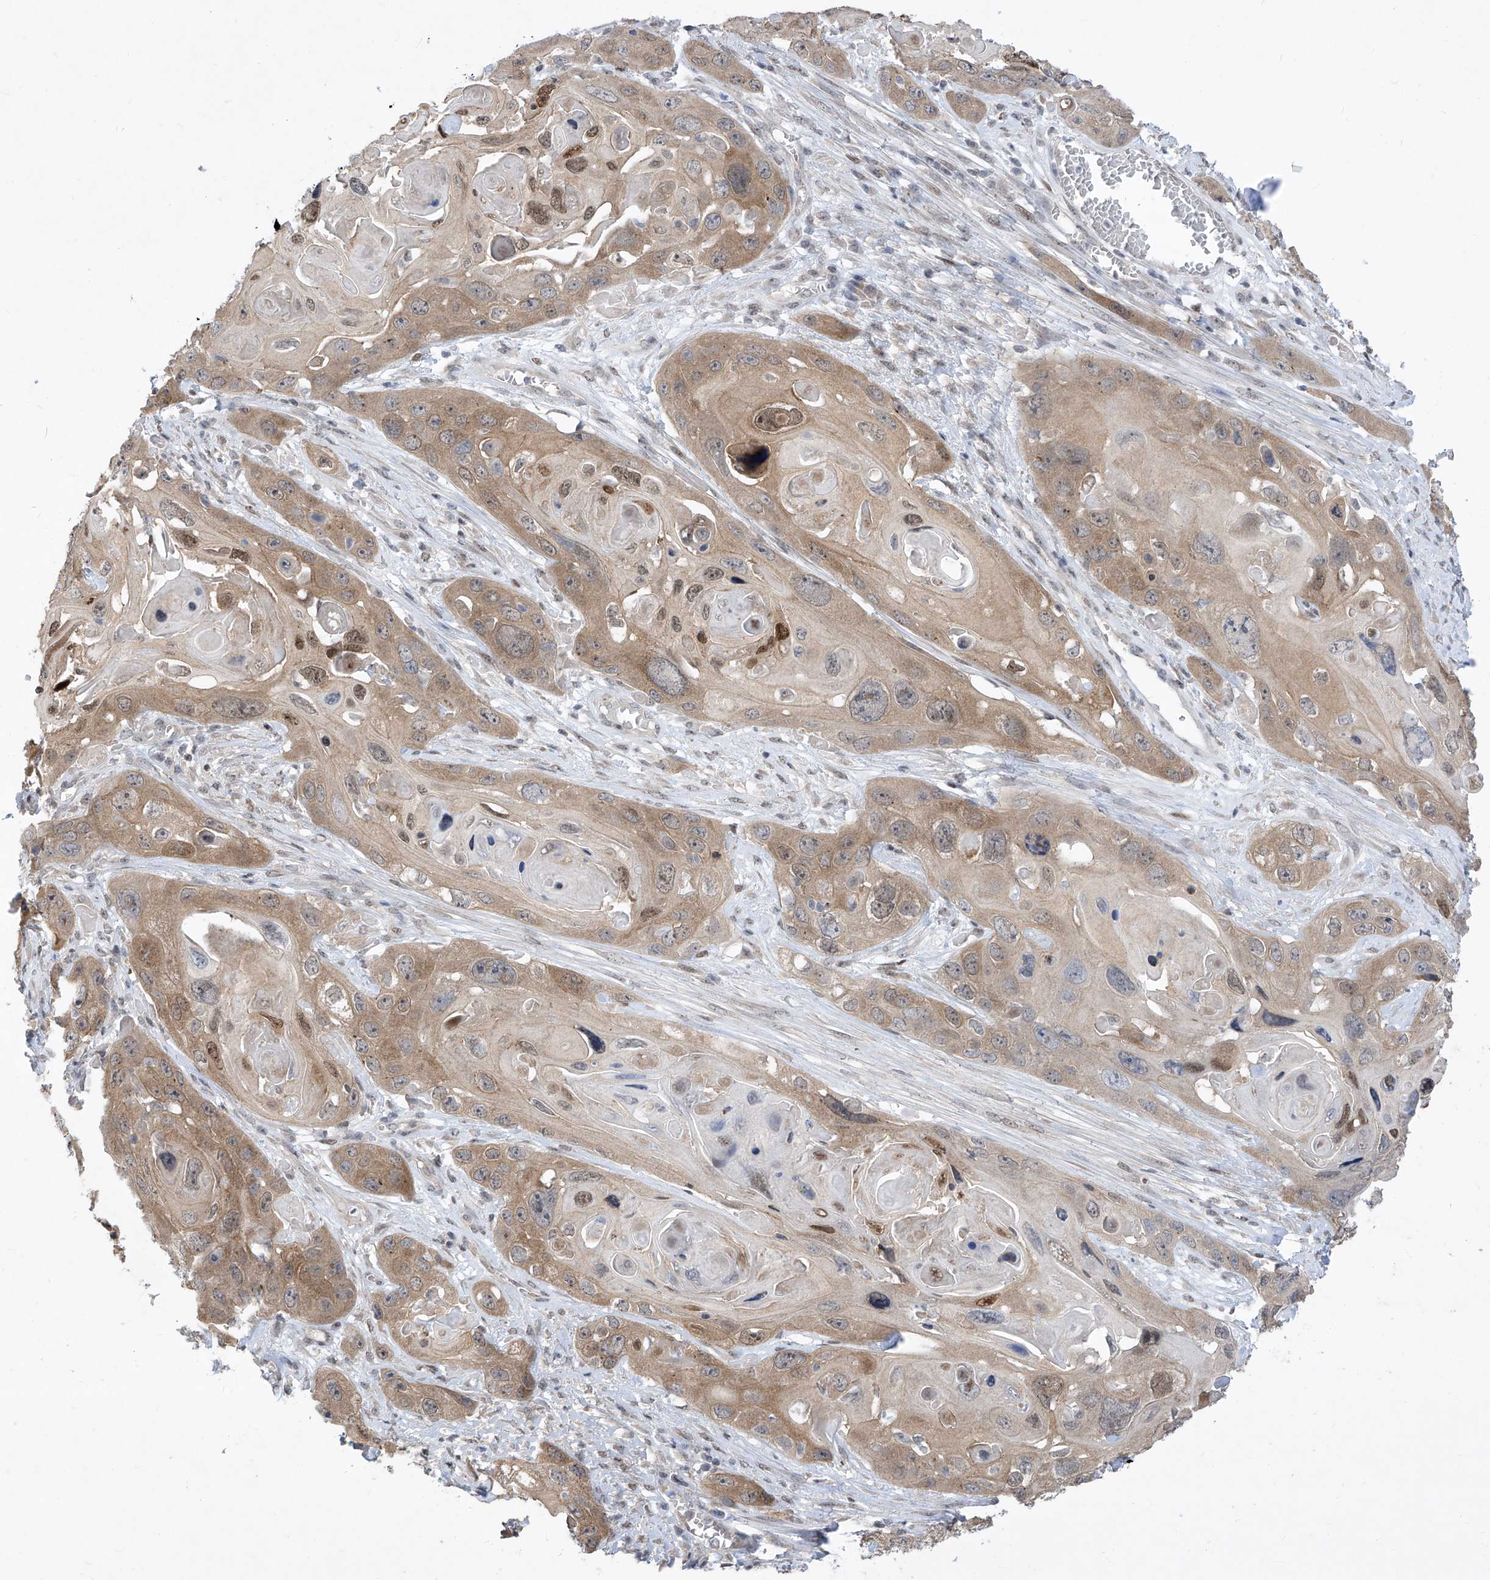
{"staining": {"intensity": "moderate", "quantity": ">75%", "location": "cytoplasmic/membranous,nuclear"}, "tissue": "skin cancer", "cell_type": "Tumor cells", "image_type": "cancer", "snomed": [{"axis": "morphology", "description": "Squamous cell carcinoma, NOS"}, {"axis": "topography", "description": "Skin"}], "caption": "Moderate cytoplasmic/membranous and nuclear expression is present in approximately >75% of tumor cells in skin cancer. (Brightfield microscopy of DAB IHC at high magnification).", "gene": "CETN2", "patient": {"sex": "male", "age": 55}}